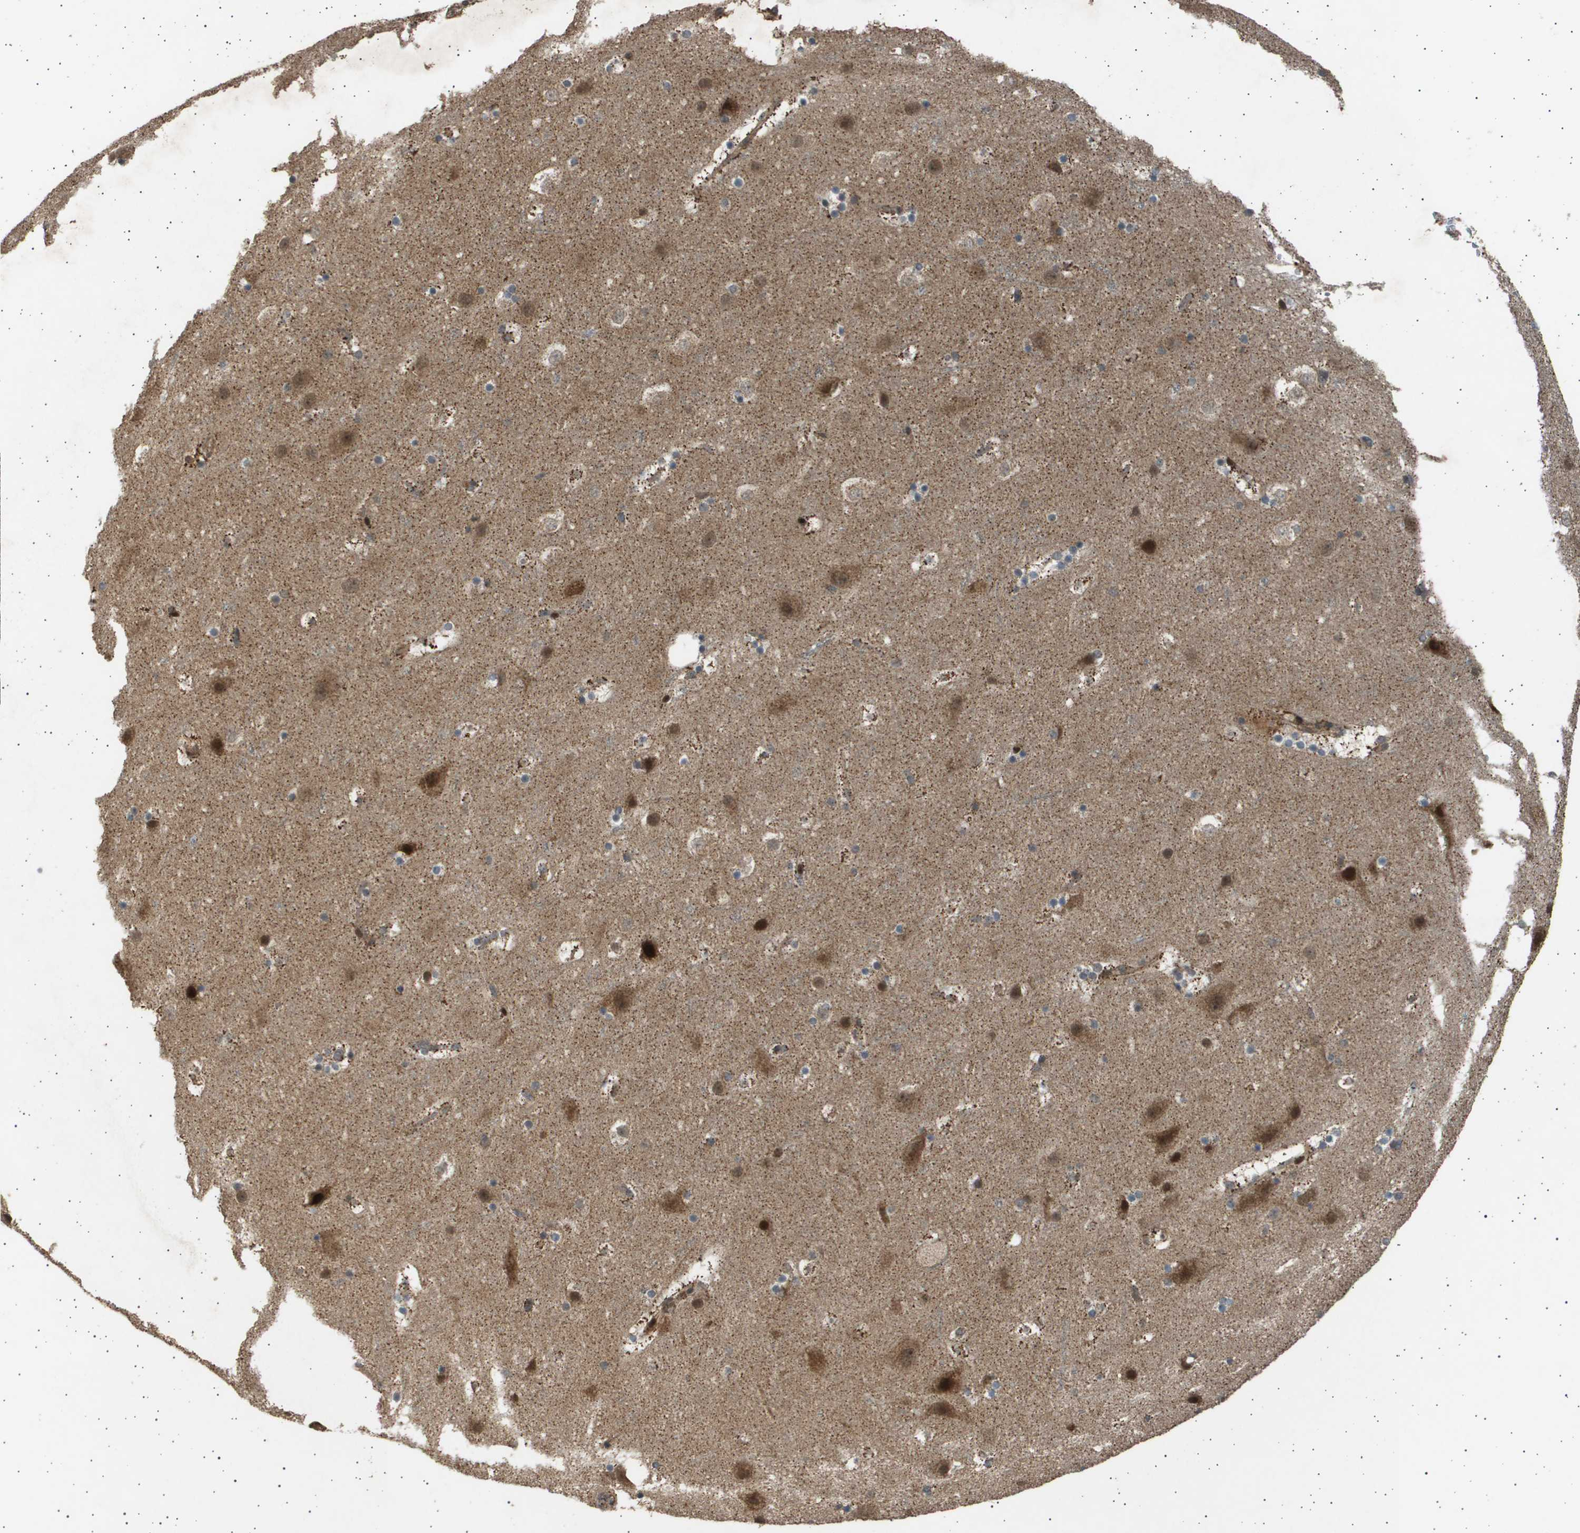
{"staining": {"intensity": "weak", "quantity": ">75%", "location": "cytoplasmic/membranous"}, "tissue": "cerebral cortex", "cell_type": "Endothelial cells", "image_type": "normal", "snomed": [{"axis": "morphology", "description": "Normal tissue, NOS"}, {"axis": "topography", "description": "Cerebral cortex"}], "caption": "A high-resolution image shows immunohistochemistry (IHC) staining of benign cerebral cortex, which reveals weak cytoplasmic/membranous positivity in approximately >75% of endothelial cells. Using DAB (3,3'-diaminobenzidine) (brown) and hematoxylin (blue) stains, captured at high magnification using brightfield microscopy.", "gene": "TNRC6A", "patient": {"sex": "male", "age": 45}}